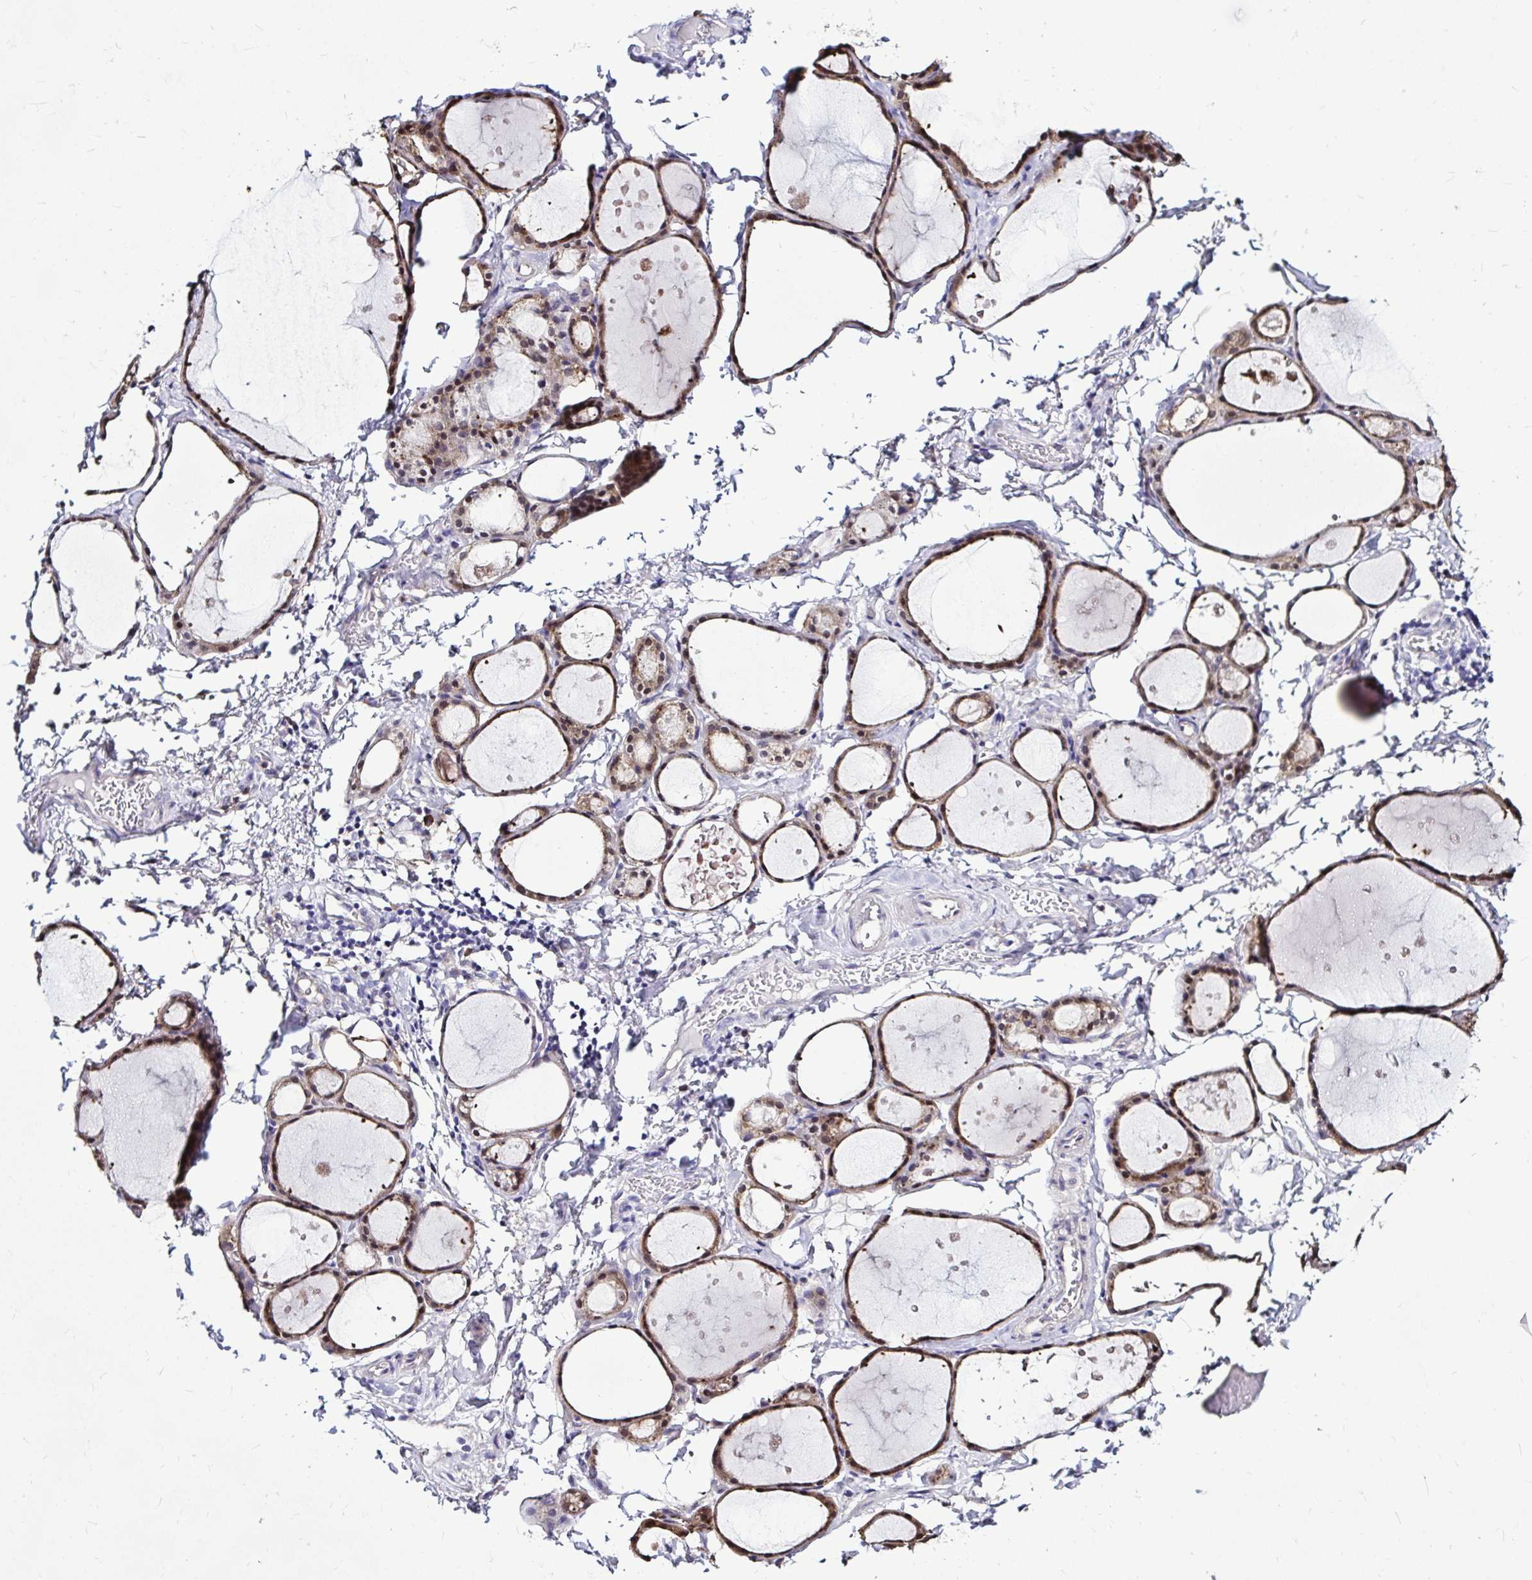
{"staining": {"intensity": "moderate", "quantity": "25%-75%", "location": "cytoplasmic/membranous,nuclear"}, "tissue": "thyroid gland", "cell_type": "Glandular cells", "image_type": "normal", "snomed": [{"axis": "morphology", "description": "Normal tissue, NOS"}, {"axis": "topography", "description": "Thyroid gland"}], "caption": "Immunohistochemical staining of benign human thyroid gland reveals 25%-75% levels of moderate cytoplasmic/membranous,nuclear protein staining in about 25%-75% of glandular cells.", "gene": "IDH1", "patient": {"sex": "male", "age": 68}}